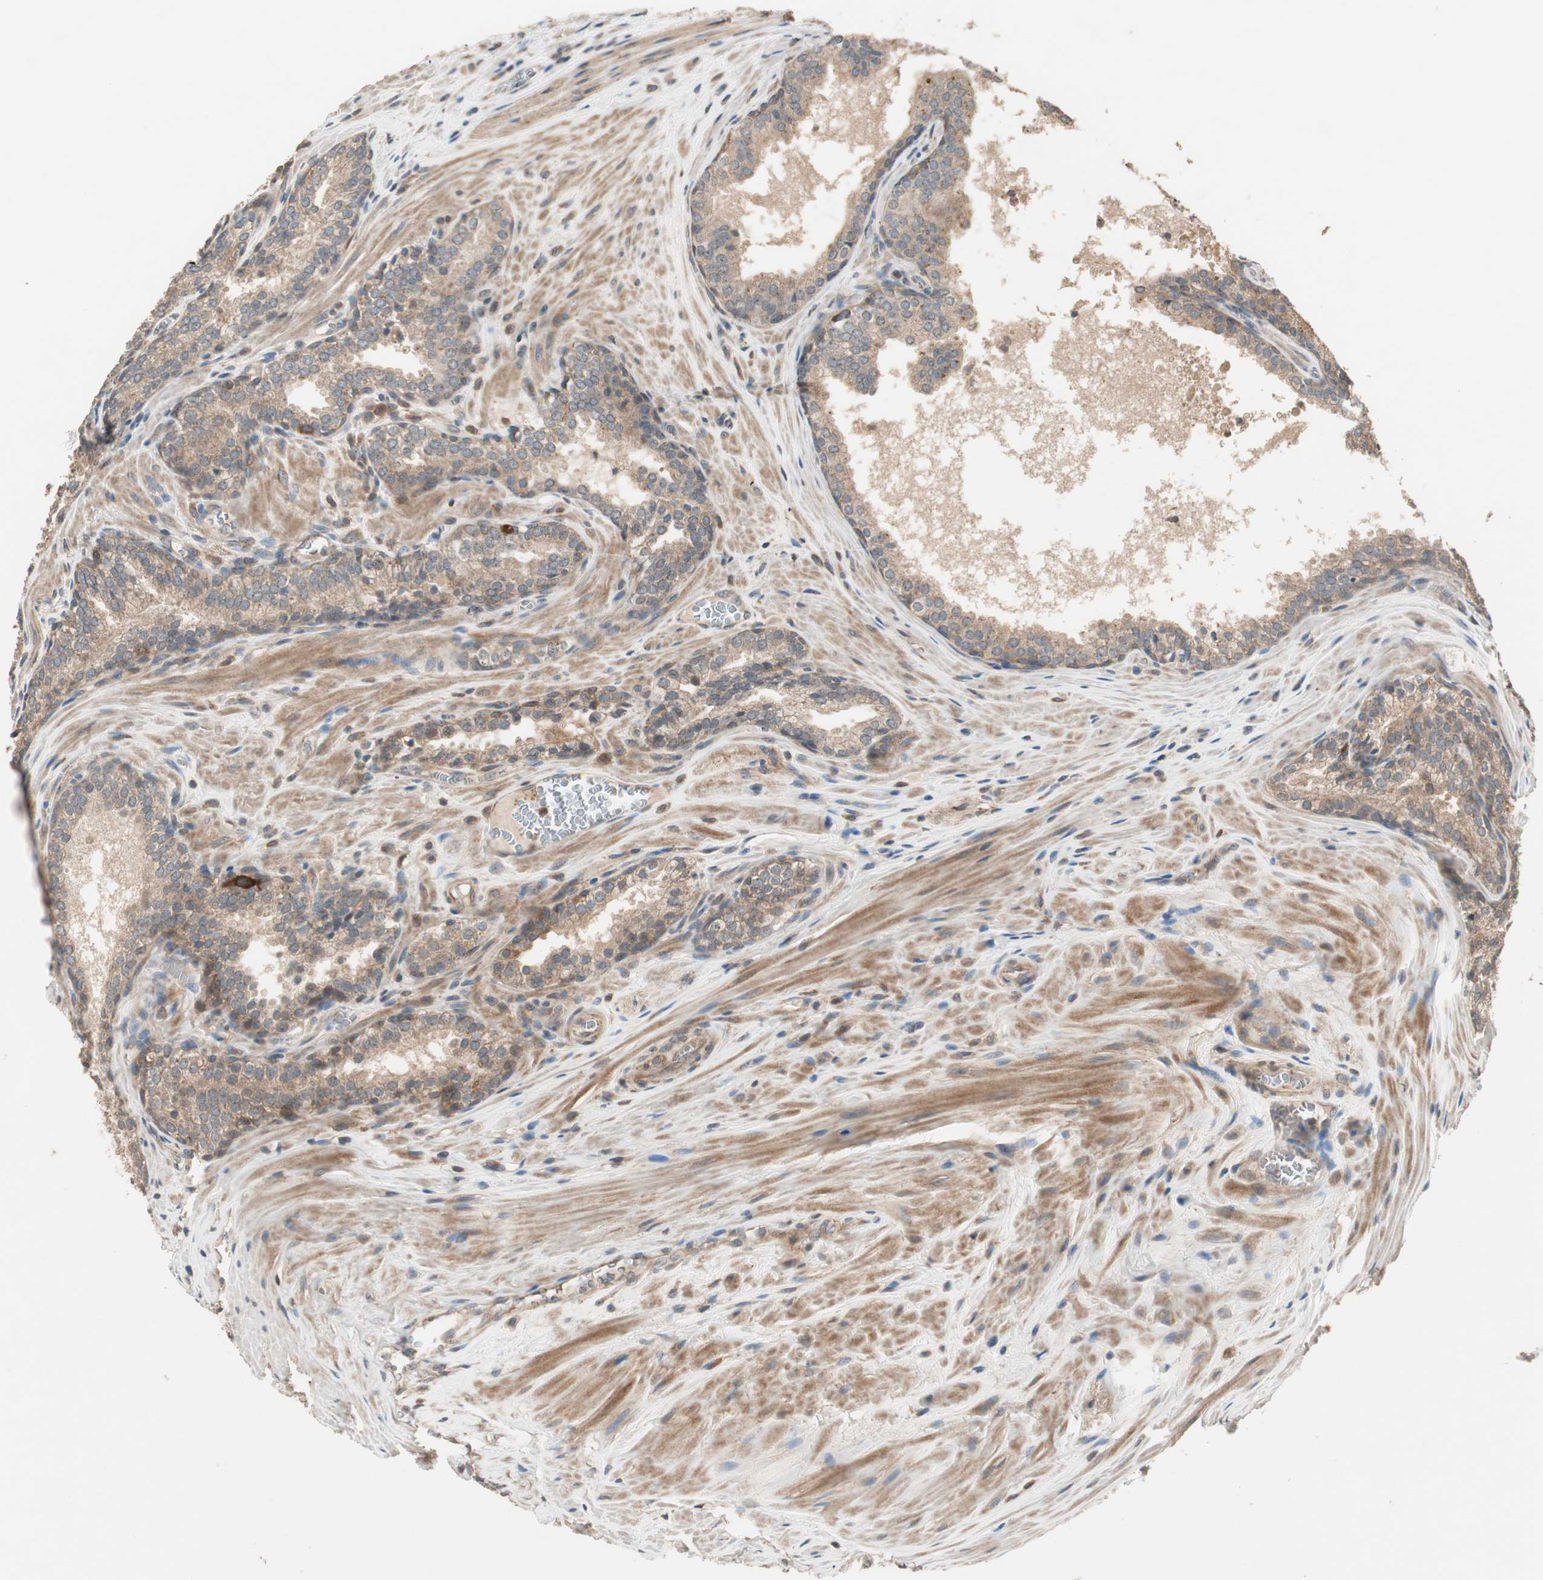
{"staining": {"intensity": "weak", "quantity": ">75%", "location": "cytoplasmic/membranous"}, "tissue": "prostate cancer", "cell_type": "Tumor cells", "image_type": "cancer", "snomed": [{"axis": "morphology", "description": "Adenocarcinoma, Low grade"}, {"axis": "topography", "description": "Prostate"}], "caption": "Protein staining of prostate cancer (adenocarcinoma (low-grade)) tissue displays weak cytoplasmic/membranous positivity in approximately >75% of tumor cells.", "gene": "ATP6AP2", "patient": {"sex": "male", "age": 60}}